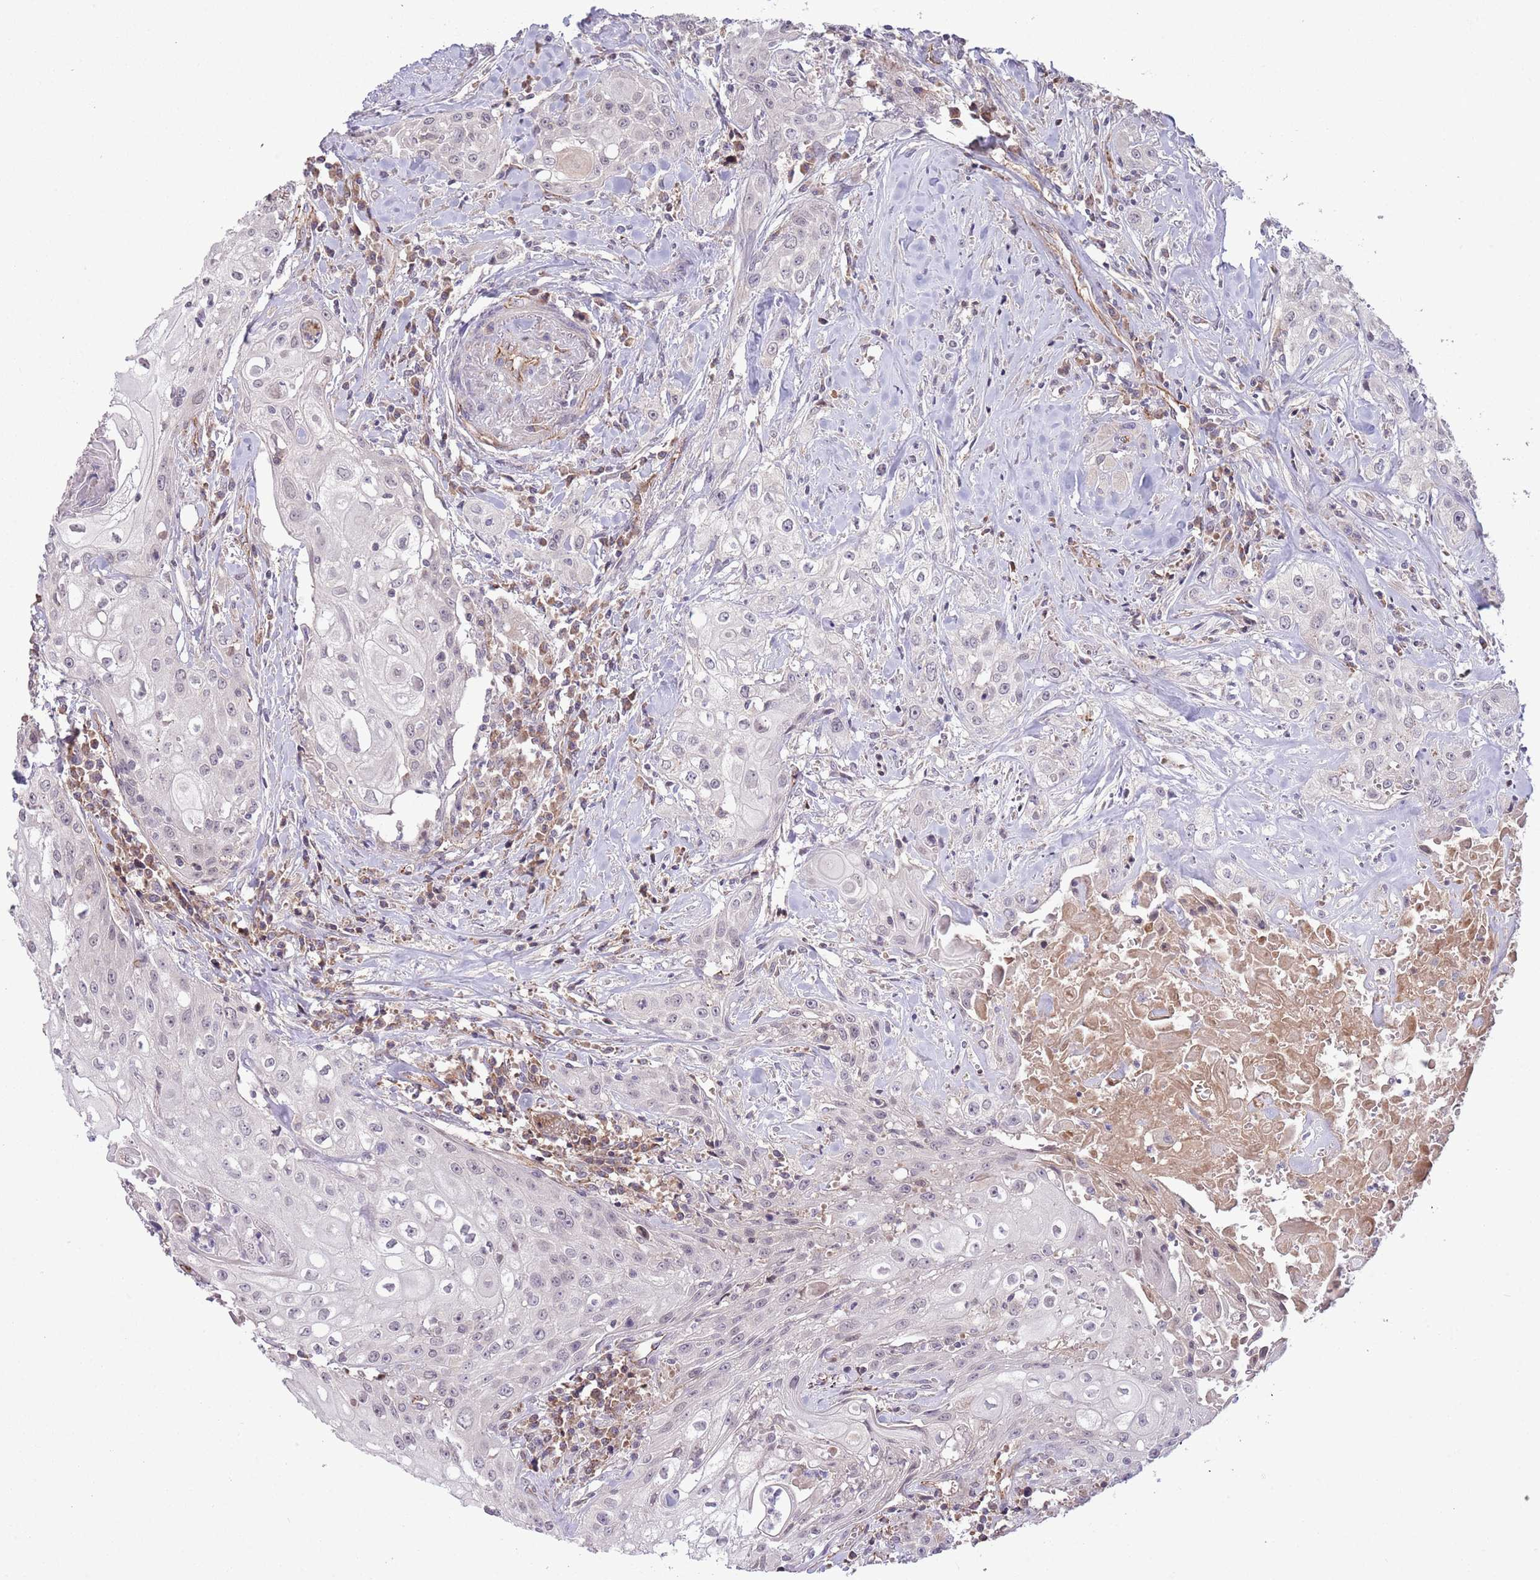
{"staining": {"intensity": "negative", "quantity": "none", "location": "none"}, "tissue": "head and neck cancer", "cell_type": "Tumor cells", "image_type": "cancer", "snomed": [{"axis": "morphology", "description": "Squamous cell carcinoma, NOS"}, {"axis": "topography", "description": "Oral tissue"}, {"axis": "topography", "description": "Head-Neck"}], "caption": "A high-resolution photomicrograph shows IHC staining of head and neck cancer (squamous cell carcinoma), which shows no significant positivity in tumor cells.", "gene": "DPP10", "patient": {"sex": "female", "age": 82}}